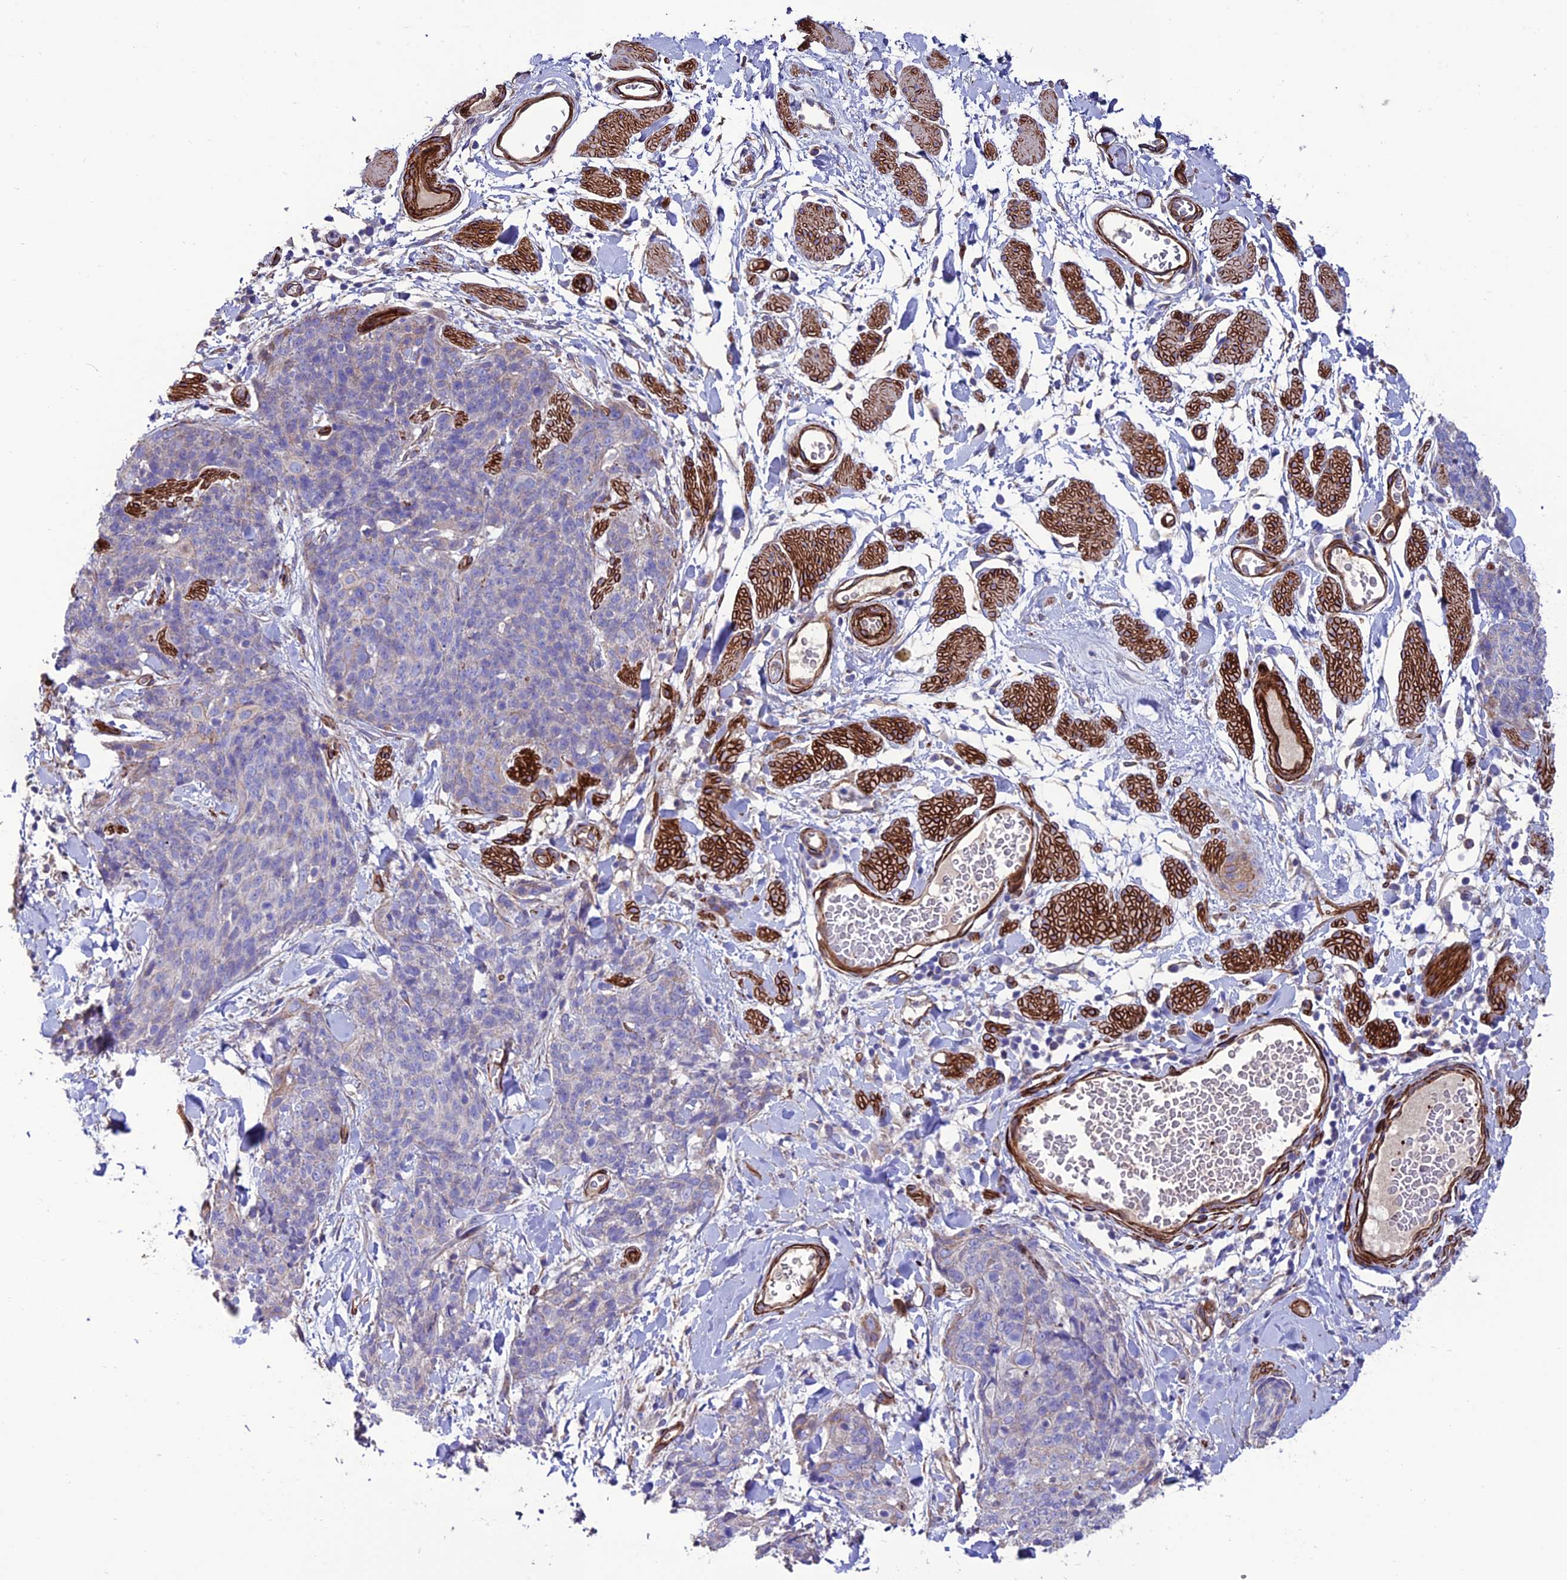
{"staining": {"intensity": "negative", "quantity": "none", "location": "none"}, "tissue": "skin cancer", "cell_type": "Tumor cells", "image_type": "cancer", "snomed": [{"axis": "morphology", "description": "Squamous cell carcinoma, NOS"}, {"axis": "topography", "description": "Skin"}, {"axis": "topography", "description": "Vulva"}], "caption": "A micrograph of squamous cell carcinoma (skin) stained for a protein exhibits no brown staining in tumor cells. (IHC, brightfield microscopy, high magnification).", "gene": "REX1BD", "patient": {"sex": "female", "age": 85}}